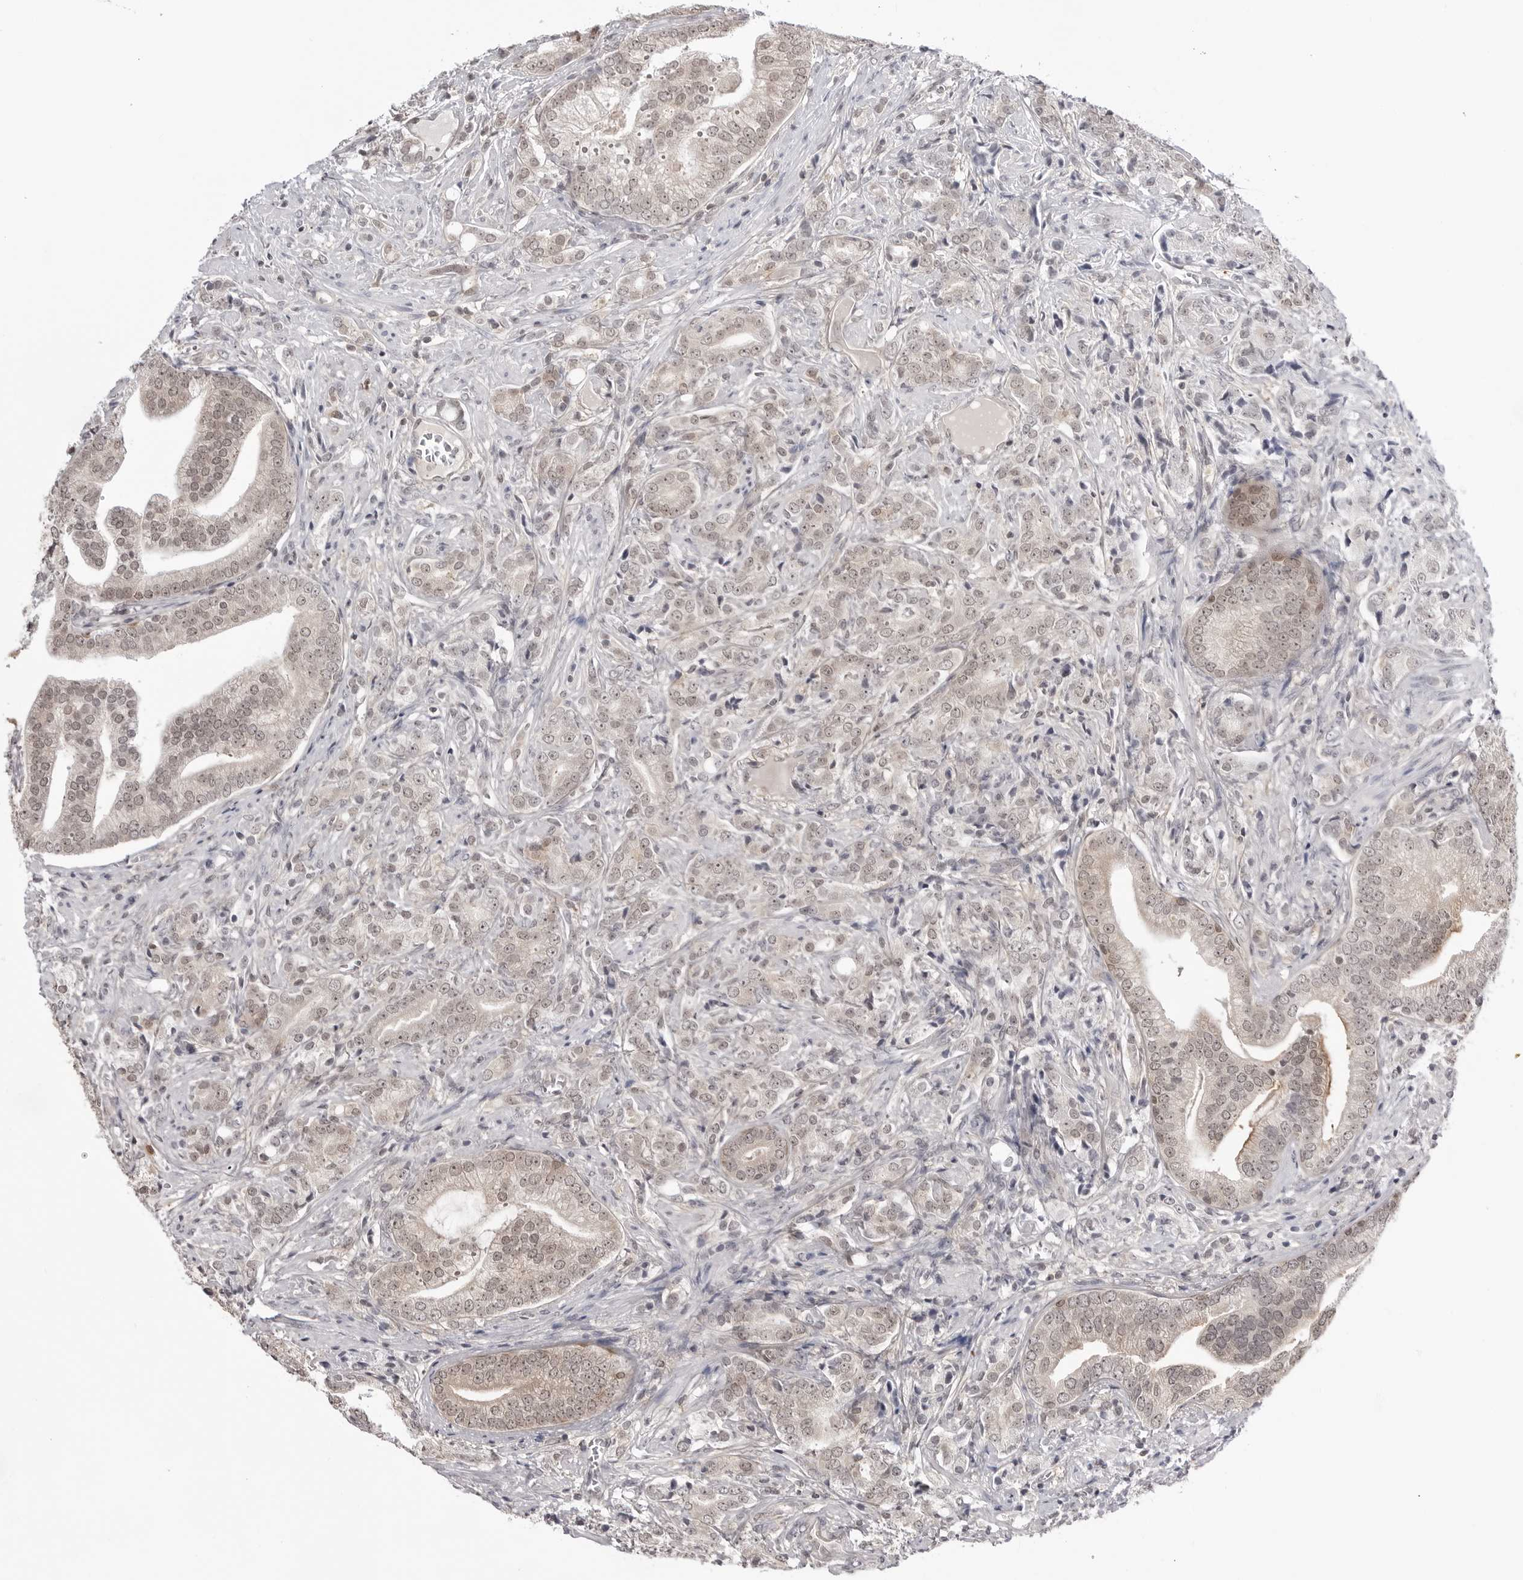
{"staining": {"intensity": "weak", "quantity": ">75%", "location": "cytoplasmic/membranous,nuclear"}, "tissue": "prostate cancer", "cell_type": "Tumor cells", "image_type": "cancer", "snomed": [{"axis": "morphology", "description": "Adenocarcinoma, High grade"}, {"axis": "topography", "description": "Prostate"}], "caption": "A high-resolution micrograph shows immunohistochemistry staining of prostate high-grade adenocarcinoma, which shows weak cytoplasmic/membranous and nuclear positivity in approximately >75% of tumor cells.", "gene": "YWHAG", "patient": {"sex": "male", "age": 57}}